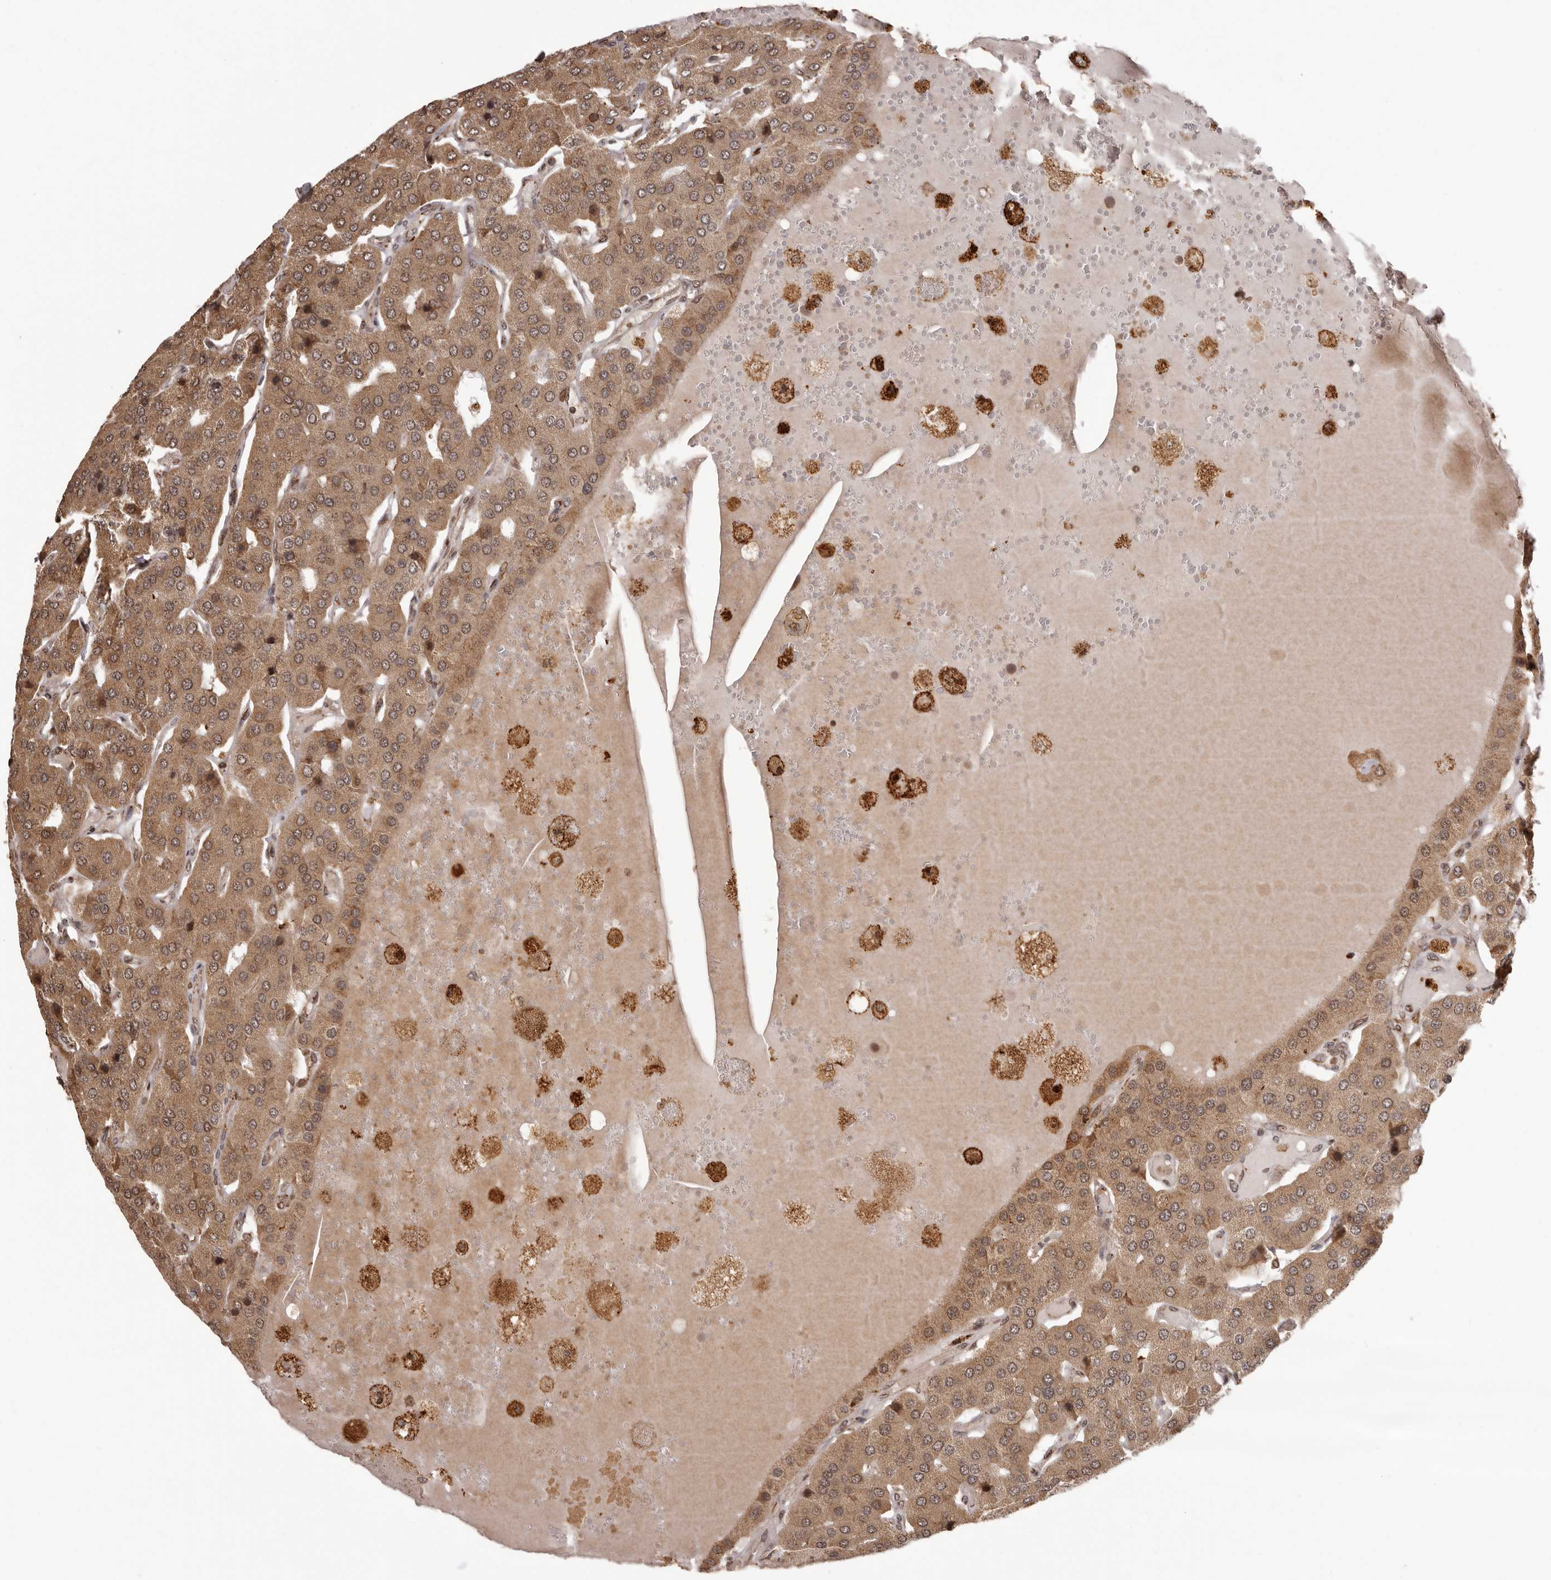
{"staining": {"intensity": "moderate", "quantity": ">75%", "location": "cytoplasmic/membranous"}, "tissue": "parathyroid gland", "cell_type": "Glandular cells", "image_type": "normal", "snomed": [{"axis": "morphology", "description": "Normal tissue, NOS"}, {"axis": "morphology", "description": "Adenoma, NOS"}, {"axis": "topography", "description": "Parathyroid gland"}], "caption": "Moderate cytoplasmic/membranous protein expression is present in approximately >75% of glandular cells in parathyroid gland.", "gene": "IL32", "patient": {"sex": "female", "age": 86}}